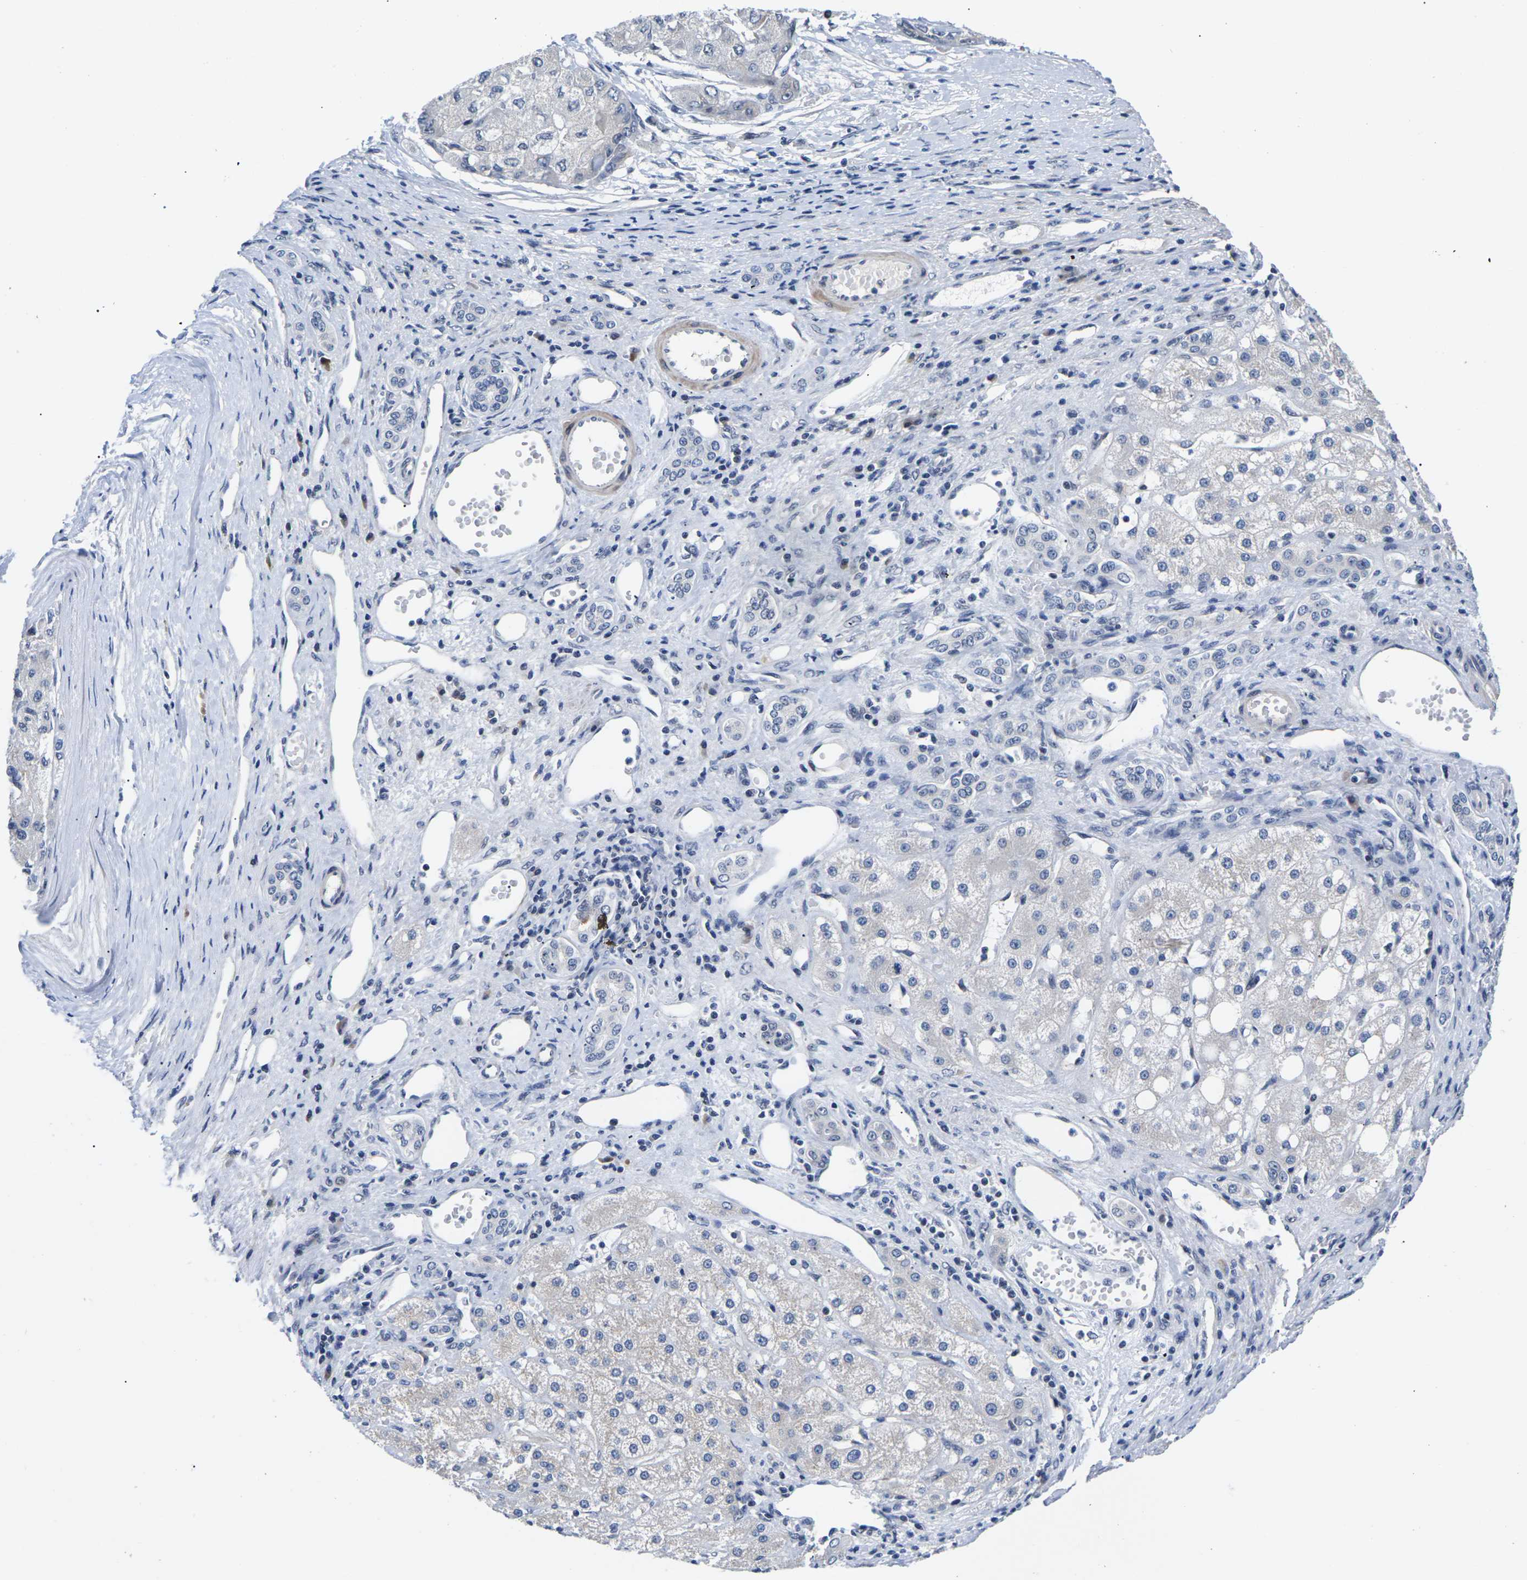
{"staining": {"intensity": "weak", "quantity": "<25%", "location": "cytoplasmic/membranous"}, "tissue": "liver cancer", "cell_type": "Tumor cells", "image_type": "cancer", "snomed": [{"axis": "morphology", "description": "Carcinoma, Hepatocellular, NOS"}, {"axis": "topography", "description": "Liver"}], "caption": "There is no significant positivity in tumor cells of liver cancer (hepatocellular carcinoma).", "gene": "ST6GAL2", "patient": {"sex": "male", "age": 80}}